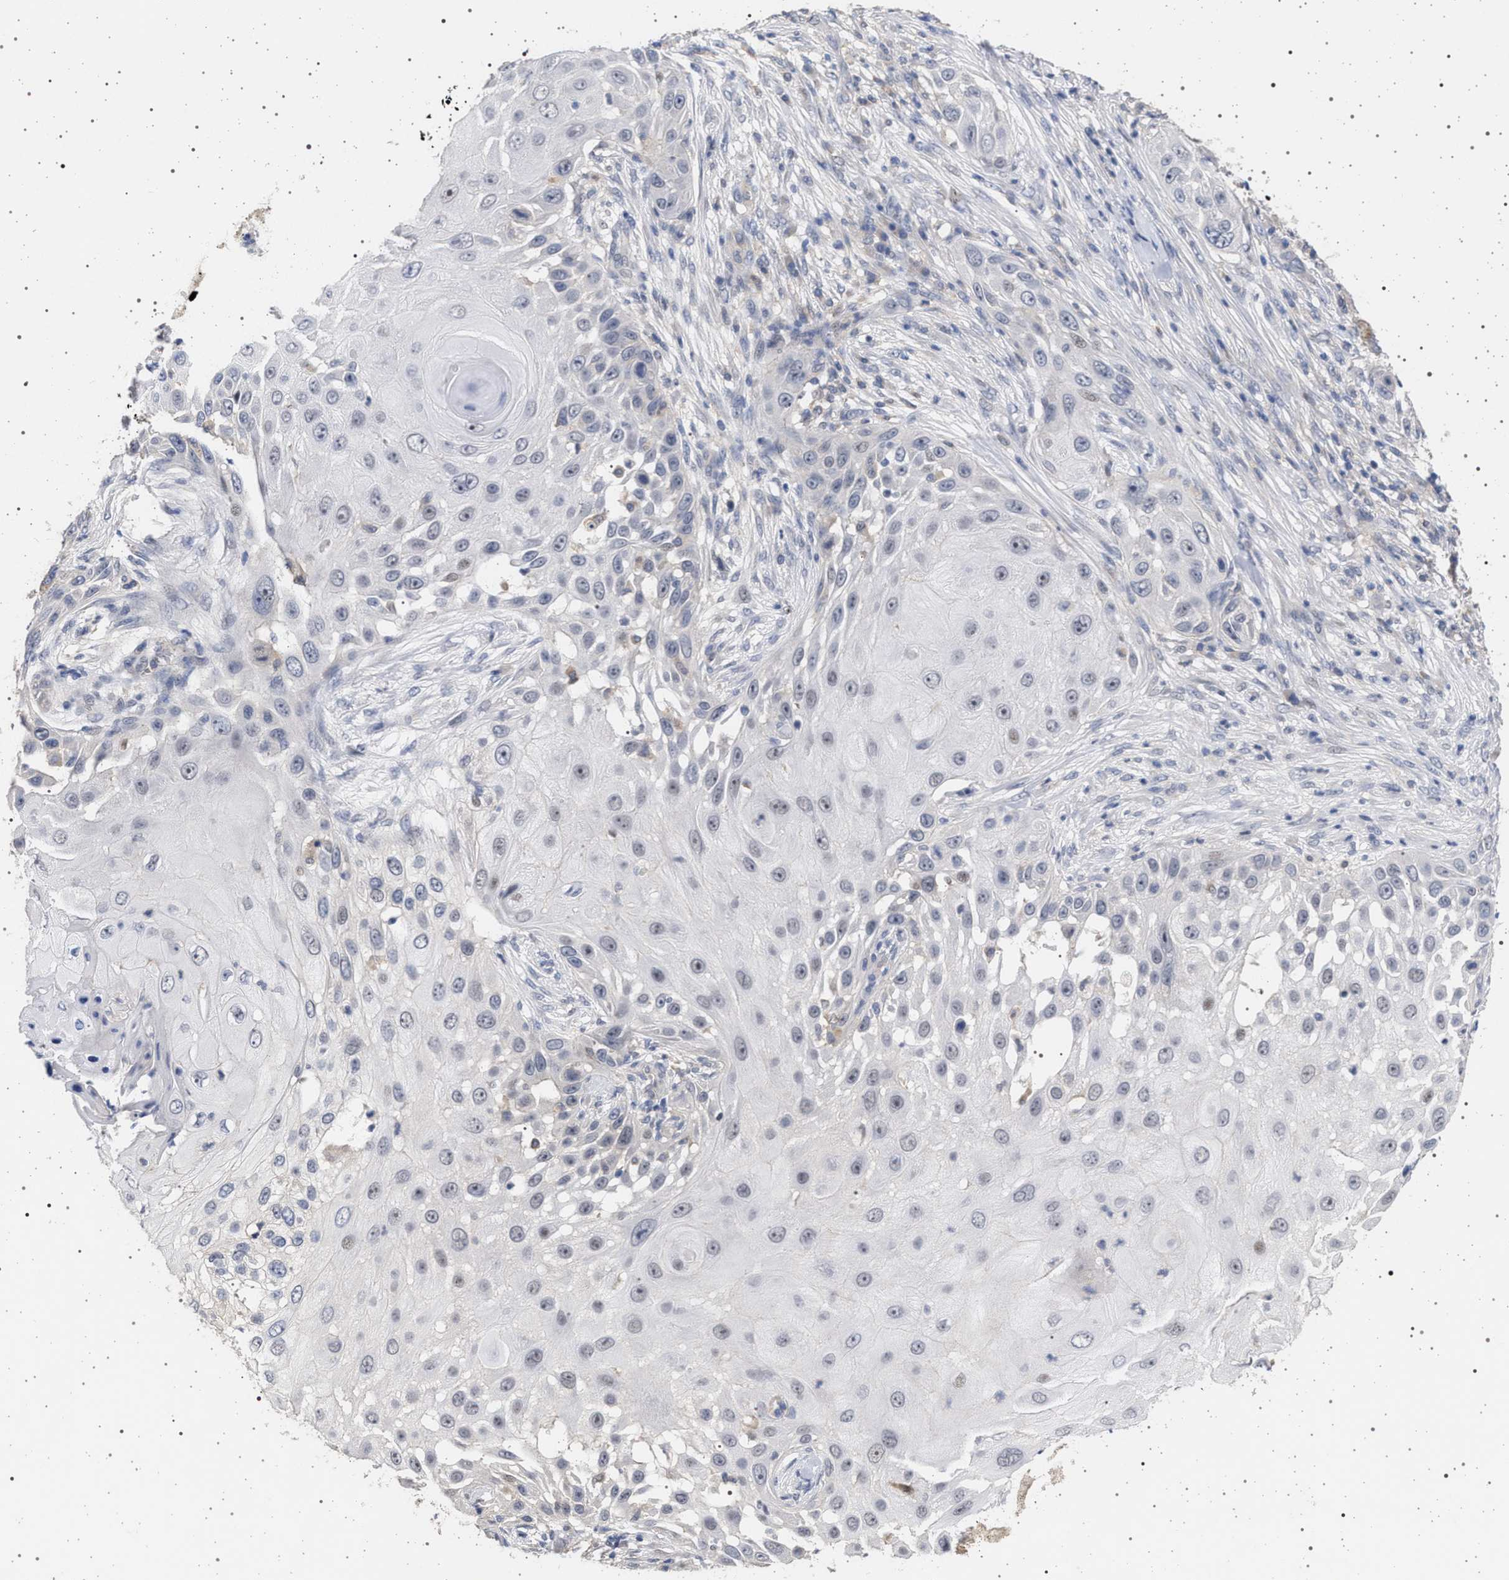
{"staining": {"intensity": "negative", "quantity": "none", "location": "none"}, "tissue": "skin cancer", "cell_type": "Tumor cells", "image_type": "cancer", "snomed": [{"axis": "morphology", "description": "Squamous cell carcinoma, NOS"}, {"axis": "topography", "description": "Skin"}], "caption": "A micrograph of squamous cell carcinoma (skin) stained for a protein shows no brown staining in tumor cells.", "gene": "RBM48", "patient": {"sex": "female", "age": 44}}